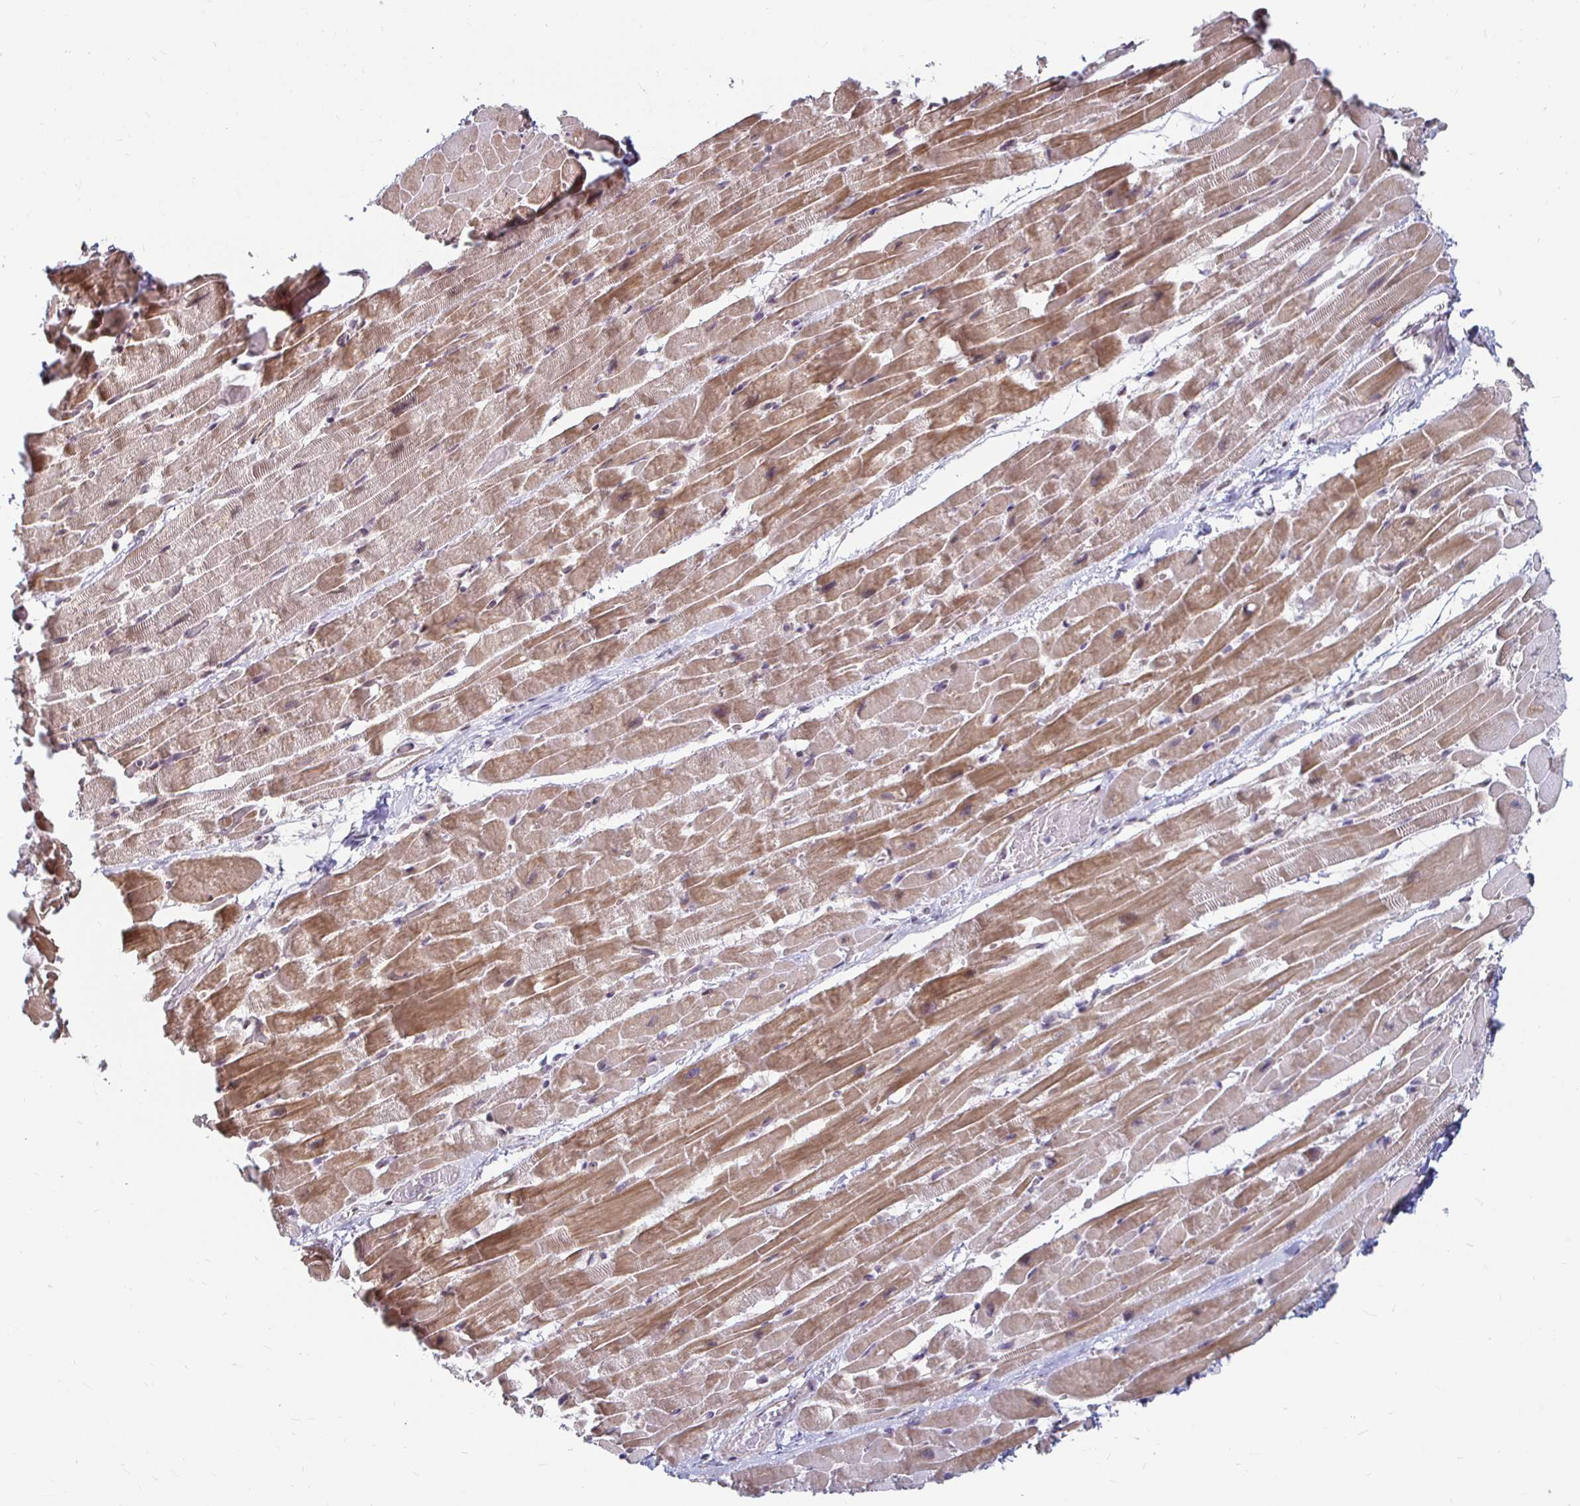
{"staining": {"intensity": "moderate", "quantity": "25%-75%", "location": "cytoplasmic/membranous"}, "tissue": "heart muscle", "cell_type": "Cardiomyocytes", "image_type": "normal", "snomed": [{"axis": "morphology", "description": "Normal tissue, NOS"}, {"axis": "topography", "description": "Heart"}], "caption": "DAB (3,3'-diaminobenzidine) immunohistochemical staining of benign heart muscle exhibits moderate cytoplasmic/membranous protein positivity in approximately 25%-75% of cardiomyocytes.", "gene": "CAPN11", "patient": {"sex": "male", "age": 37}}